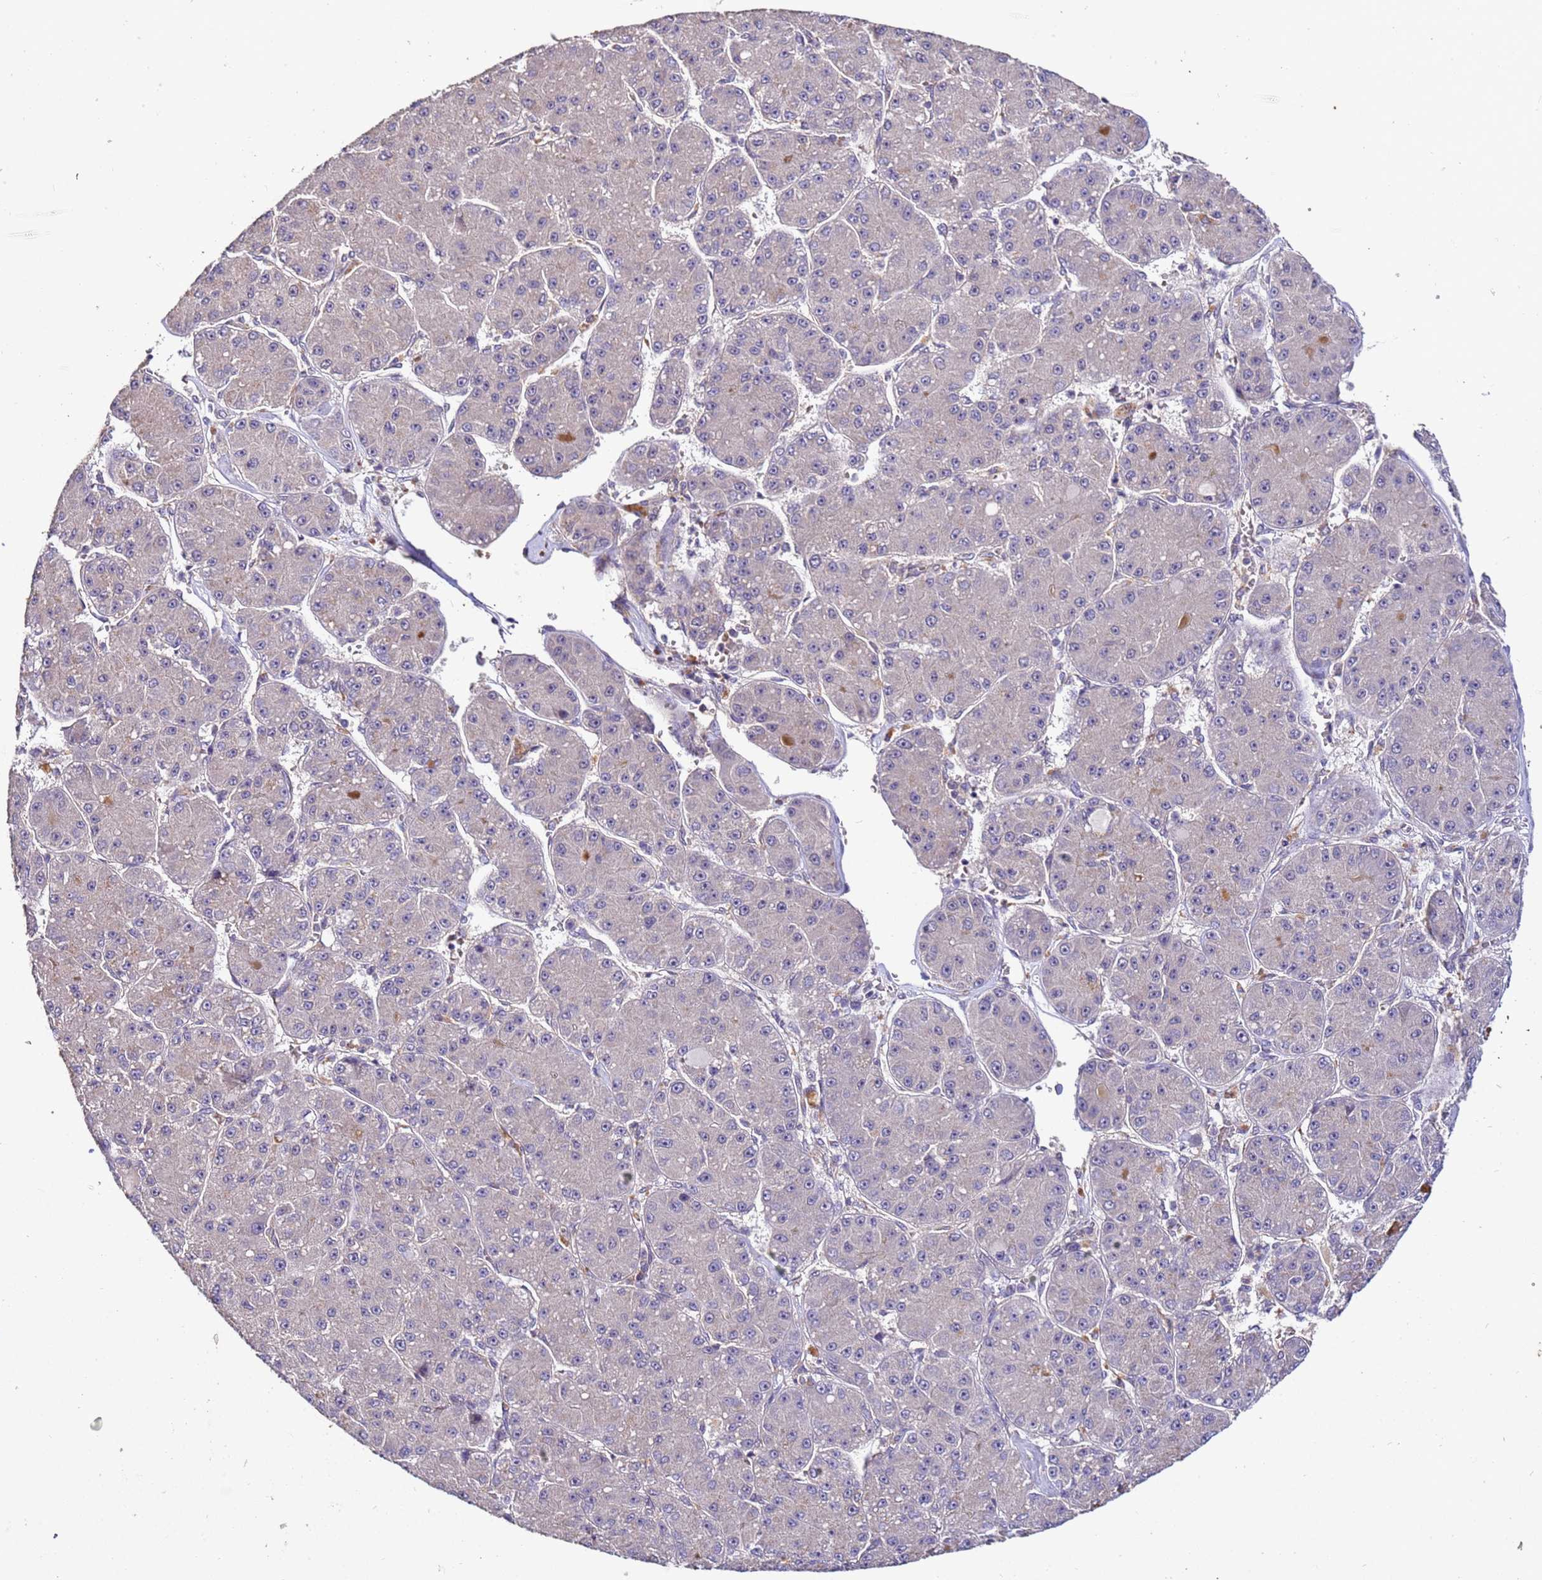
{"staining": {"intensity": "negative", "quantity": "none", "location": "none"}, "tissue": "liver cancer", "cell_type": "Tumor cells", "image_type": "cancer", "snomed": [{"axis": "morphology", "description": "Carcinoma, Hepatocellular, NOS"}, {"axis": "topography", "description": "Liver"}], "caption": "Immunohistochemistry (IHC) of liver hepatocellular carcinoma displays no staining in tumor cells.", "gene": "GSPT2", "patient": {"sex": "male", "age": 67}}